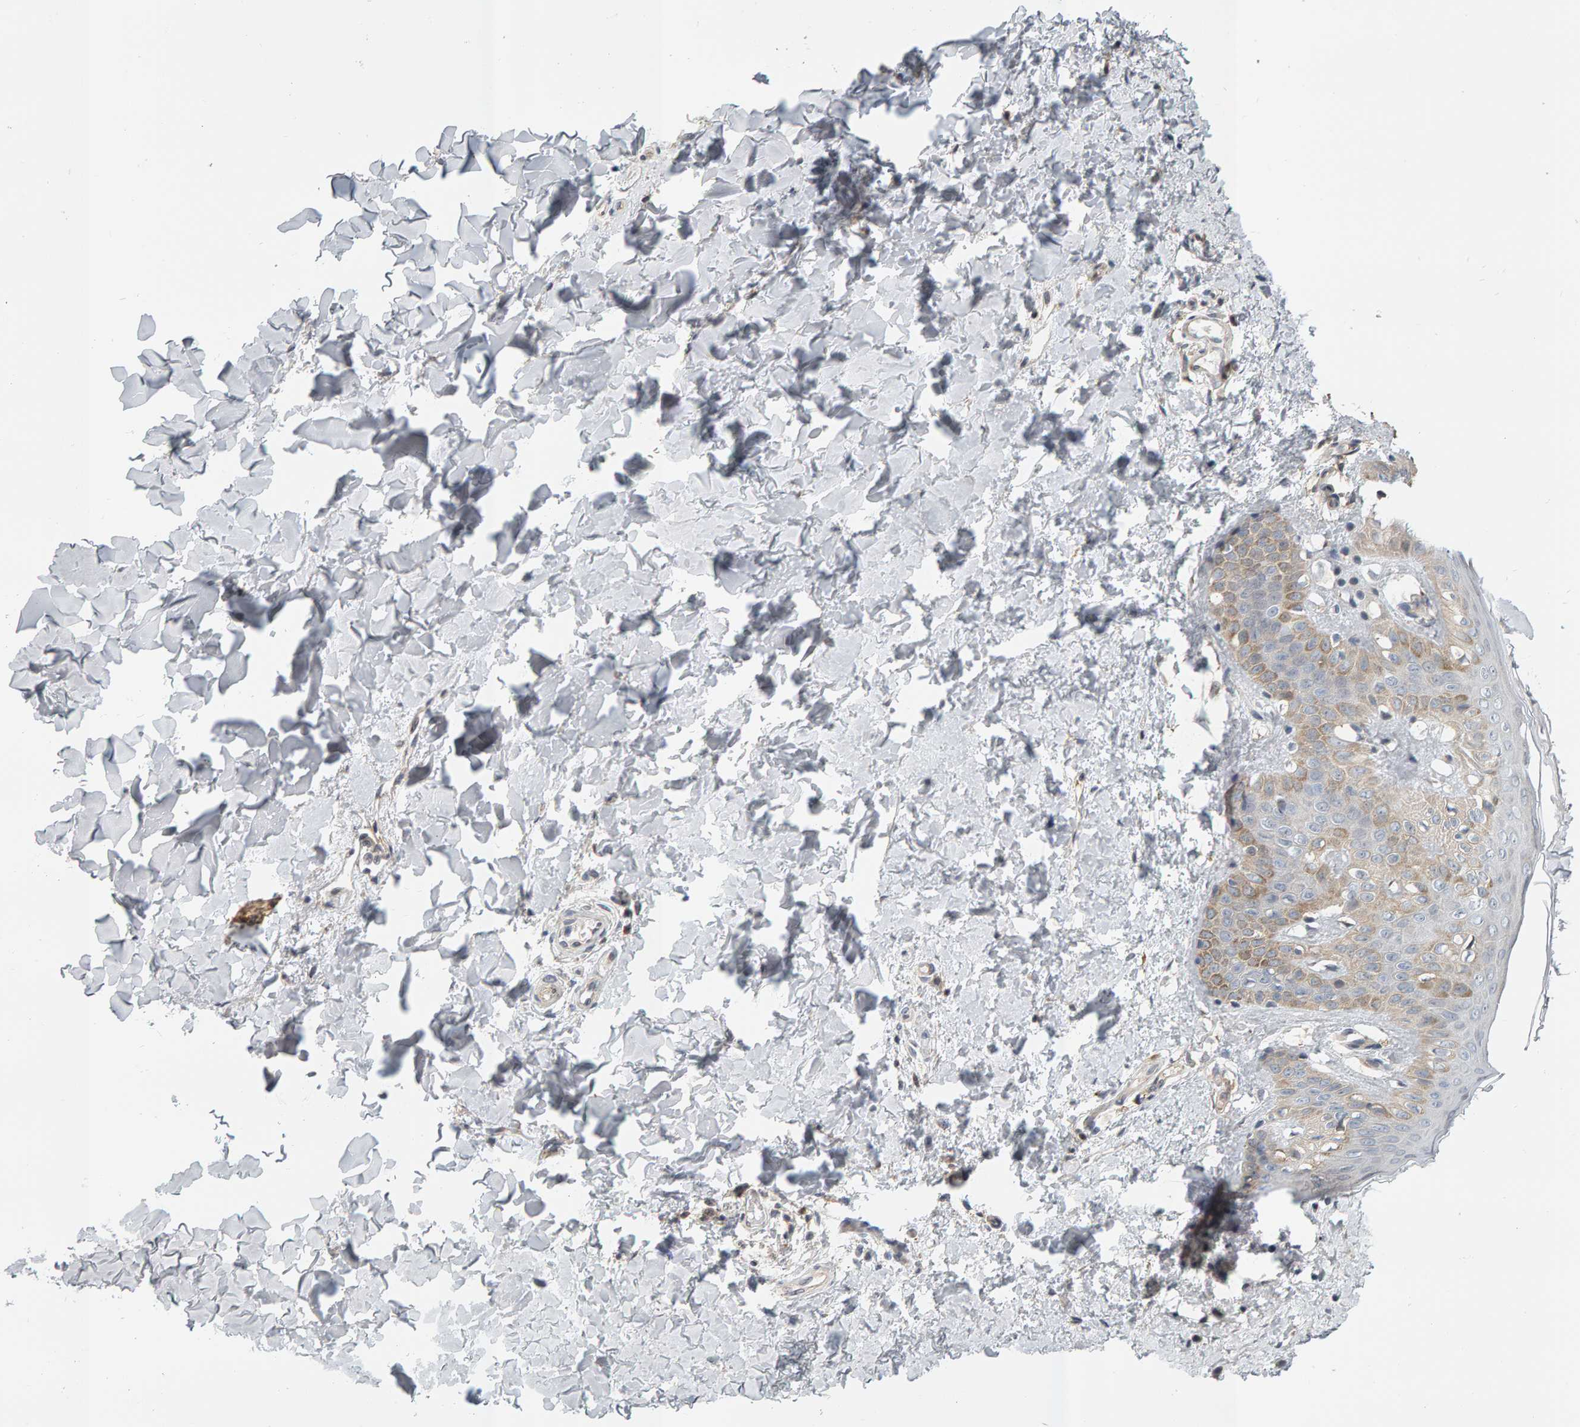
{"staining": {"intensity": "negative", "quantity": "none", "location": "none"}, "tissue": "skin", "cell_type": "Fibroblasts", "image_type": "normal", "snomed": [{"axis": "morphology", "description": "Normal tissue, NOS"}, {"axis": "morphology", "description": "Neoplasm, benign, NOS"}, {"axis": "topography", "description": "Skin"}, {"axis": "topography", "description": "Soft tissue"}], "caption": "Protein analysis of normal skin demonstrates no significant staining in fibroblasts. (DAB (3,3'-diaminobenzidine) immunohistochemistry (IHC) visualized using brightfield microscopy, high magnification).", "gene": "ZNF160", "patient": {"sex": "male", "age": 26}}